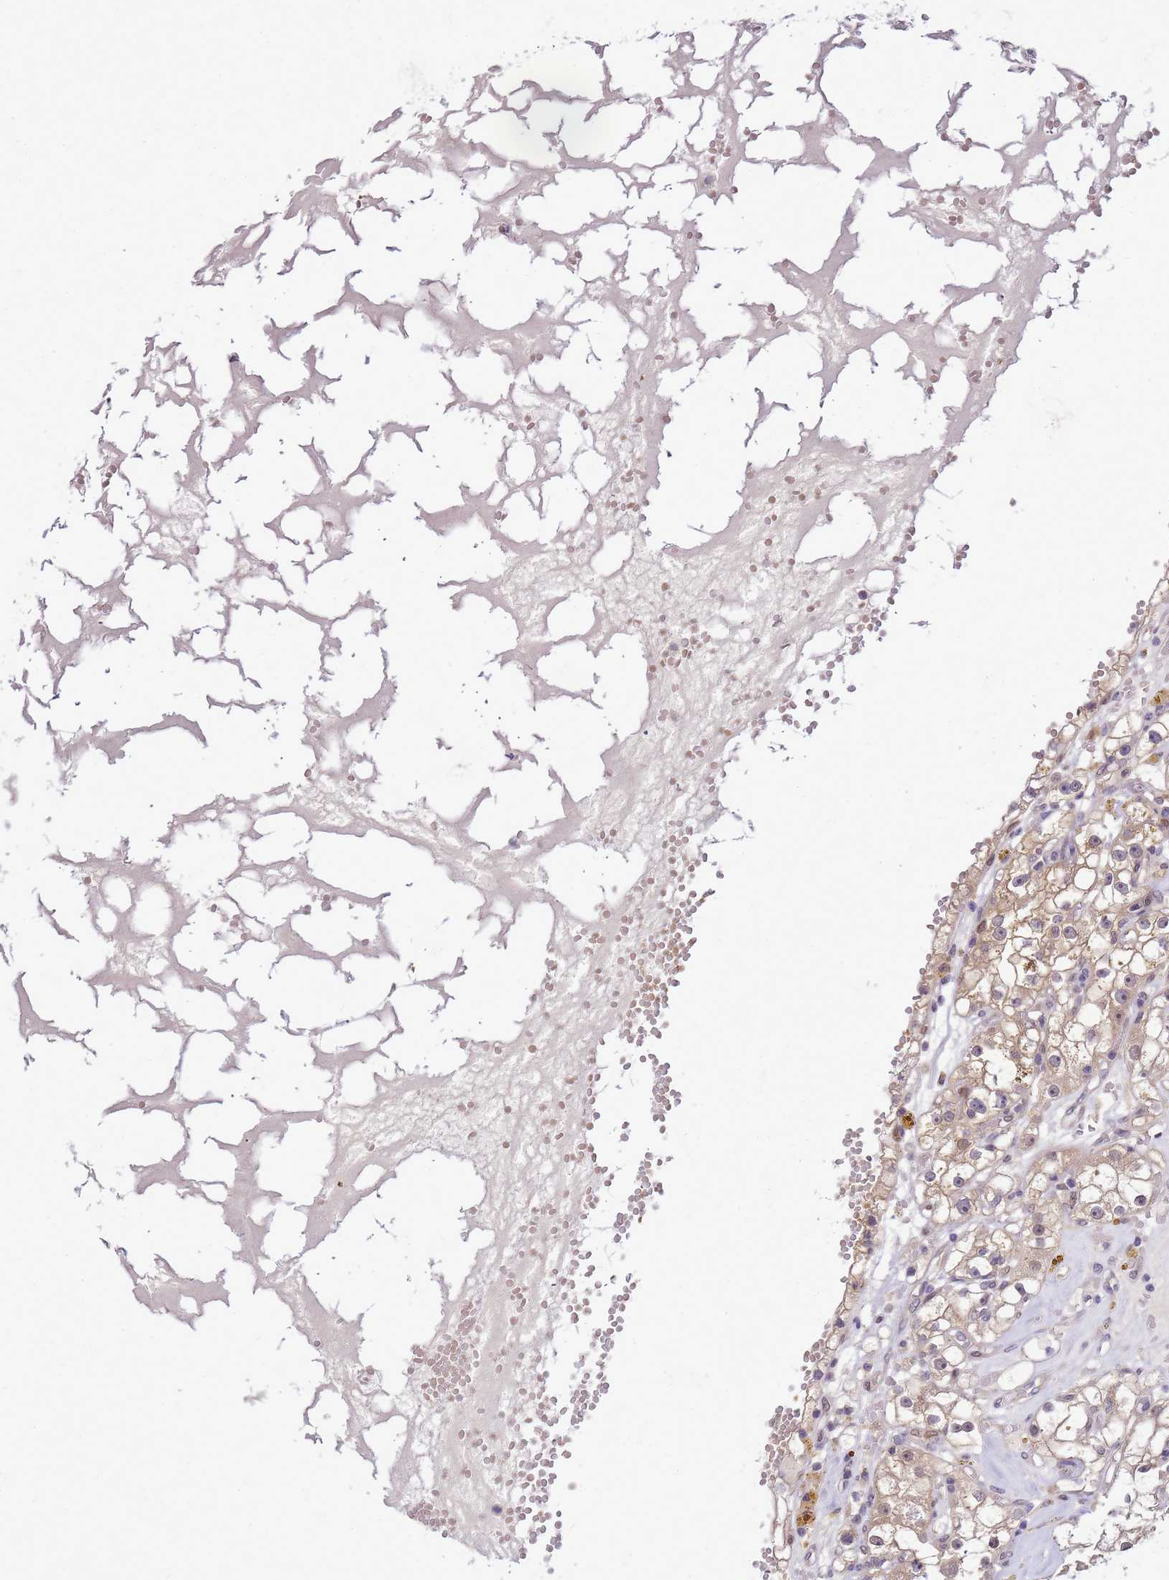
{"staining": {"intensity": "weak", "quantity": "25%-75%", "location": "cytoplasmic/membranous,nuclear"}, "tissue": "renal cancer", "cell_type": "Tumor cells", "image_type": "cancer", "snomed": [{"axis": "morphology", "description": "Adenocarcinoma, NOS"}, {"axis": "topography", "description": "Kidney"}], "caption": "Weak cytoplasmic/membranous and nuclear positivity for a protein is present in approximately 25%-75% of tumor cells of renal cancer using immunohistochemistry.", "gene": "DDI2", "patient": {"sex": "male", "age": 56}}